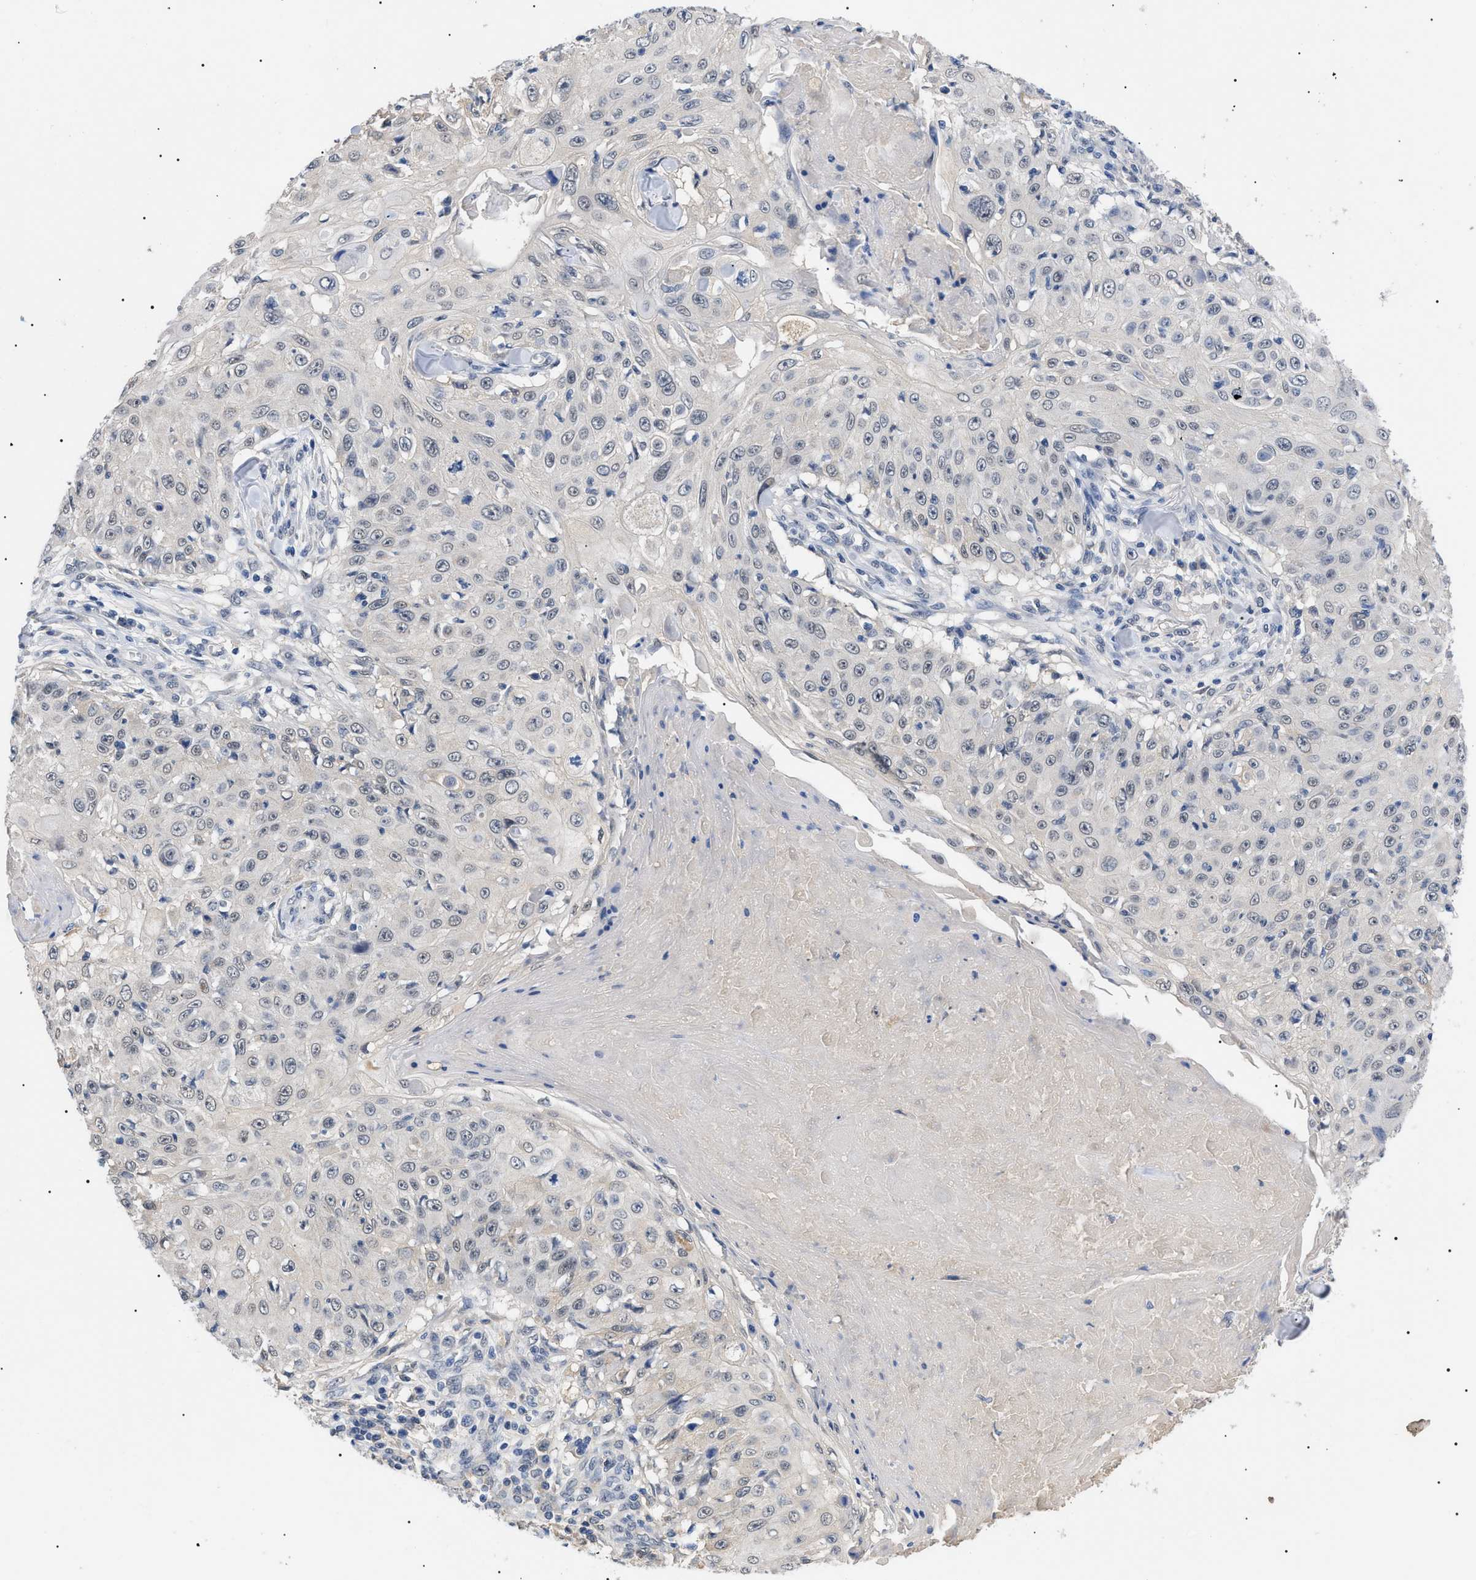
{"staining": {"intensity": "negative", "quantity": "none", "location": "none"}, "tissue": "skin cancer", "cell_type": "Tumor cells", "image_type": "cancer", "snomed": [{"axis": "morphology", "description": "Squamous cell carcinoma, NOS"}, {"axis": "topography", "description": "Skin"}], "caption": "A high-resolution image shows immunohistochemistry (IHC) staining of skin cancer (squamous cell carcinoma), which exhibits no significant staining in tumor cells.", "gene": "PRRT2", "patient": {"sex": "male", "age": 86}}